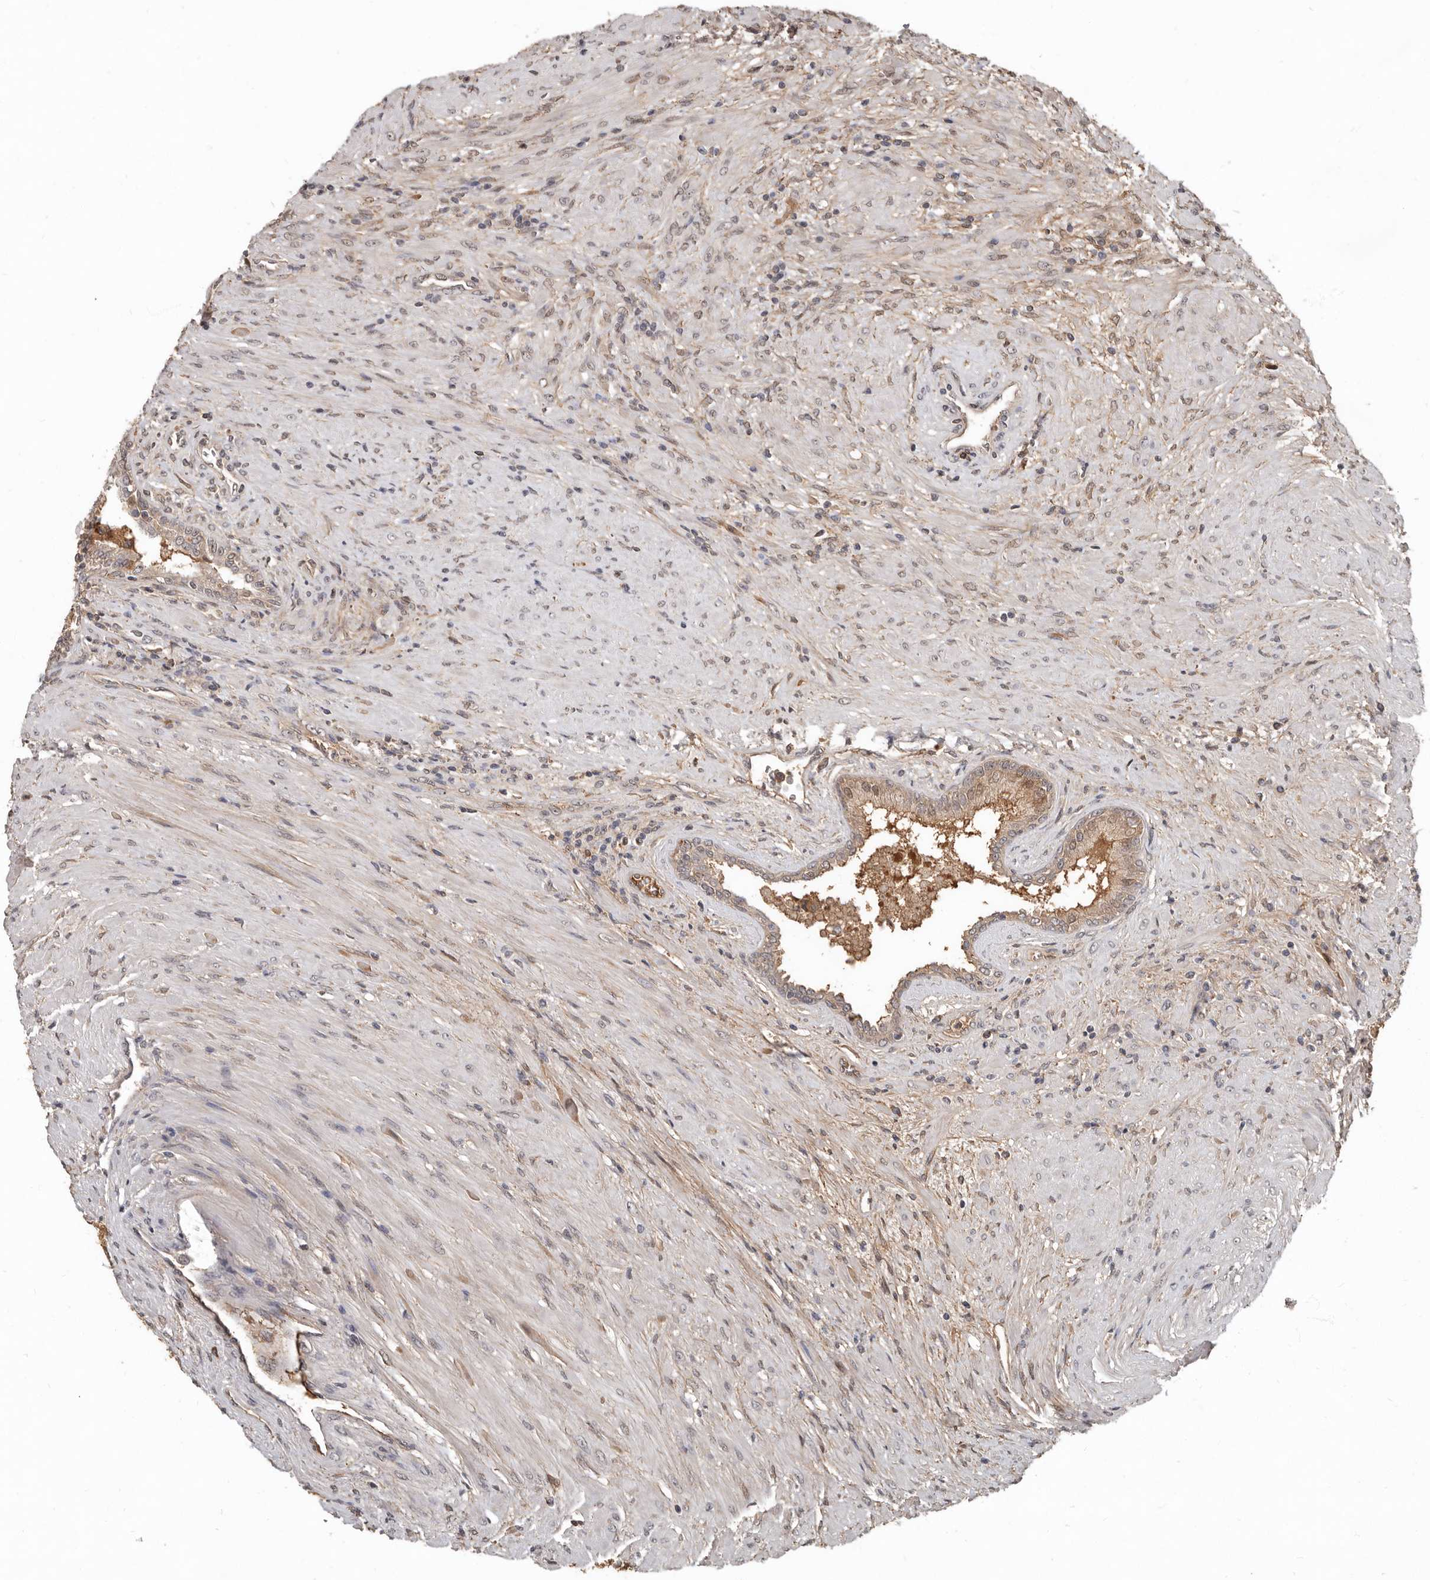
{"staining": {"intensity": "weak", "quantity": "25%-75%", "location": "cytoplasmic/membranous,nuclear"}, "tissue": "prostate cancer", "cell_type": "Tumor cells", "image_type": "cancer", "snomed": [{"axis": "morphology", "description": "Normal tissue, NOS"}, {"axis": "morphology", "description": "Adenocarcinoma, Low grade"}, {"axis": "topography", "description": "Prostate"}, {"axis": "topography", "description": "Peripheral nerve tissue"}], "caption": "Adenocarcinoma (low-grade) (prostate) tissue reveals weak cytoplasmic/membranous and nuclear positivity in approximately 25%-75% of tumor cells, visualized by immunohistochemistry. (Brightfield microscopy of DAB IHC at high magnification).", "gene": "LRGUK", "patient": {"sex": "male", "age": 71}}